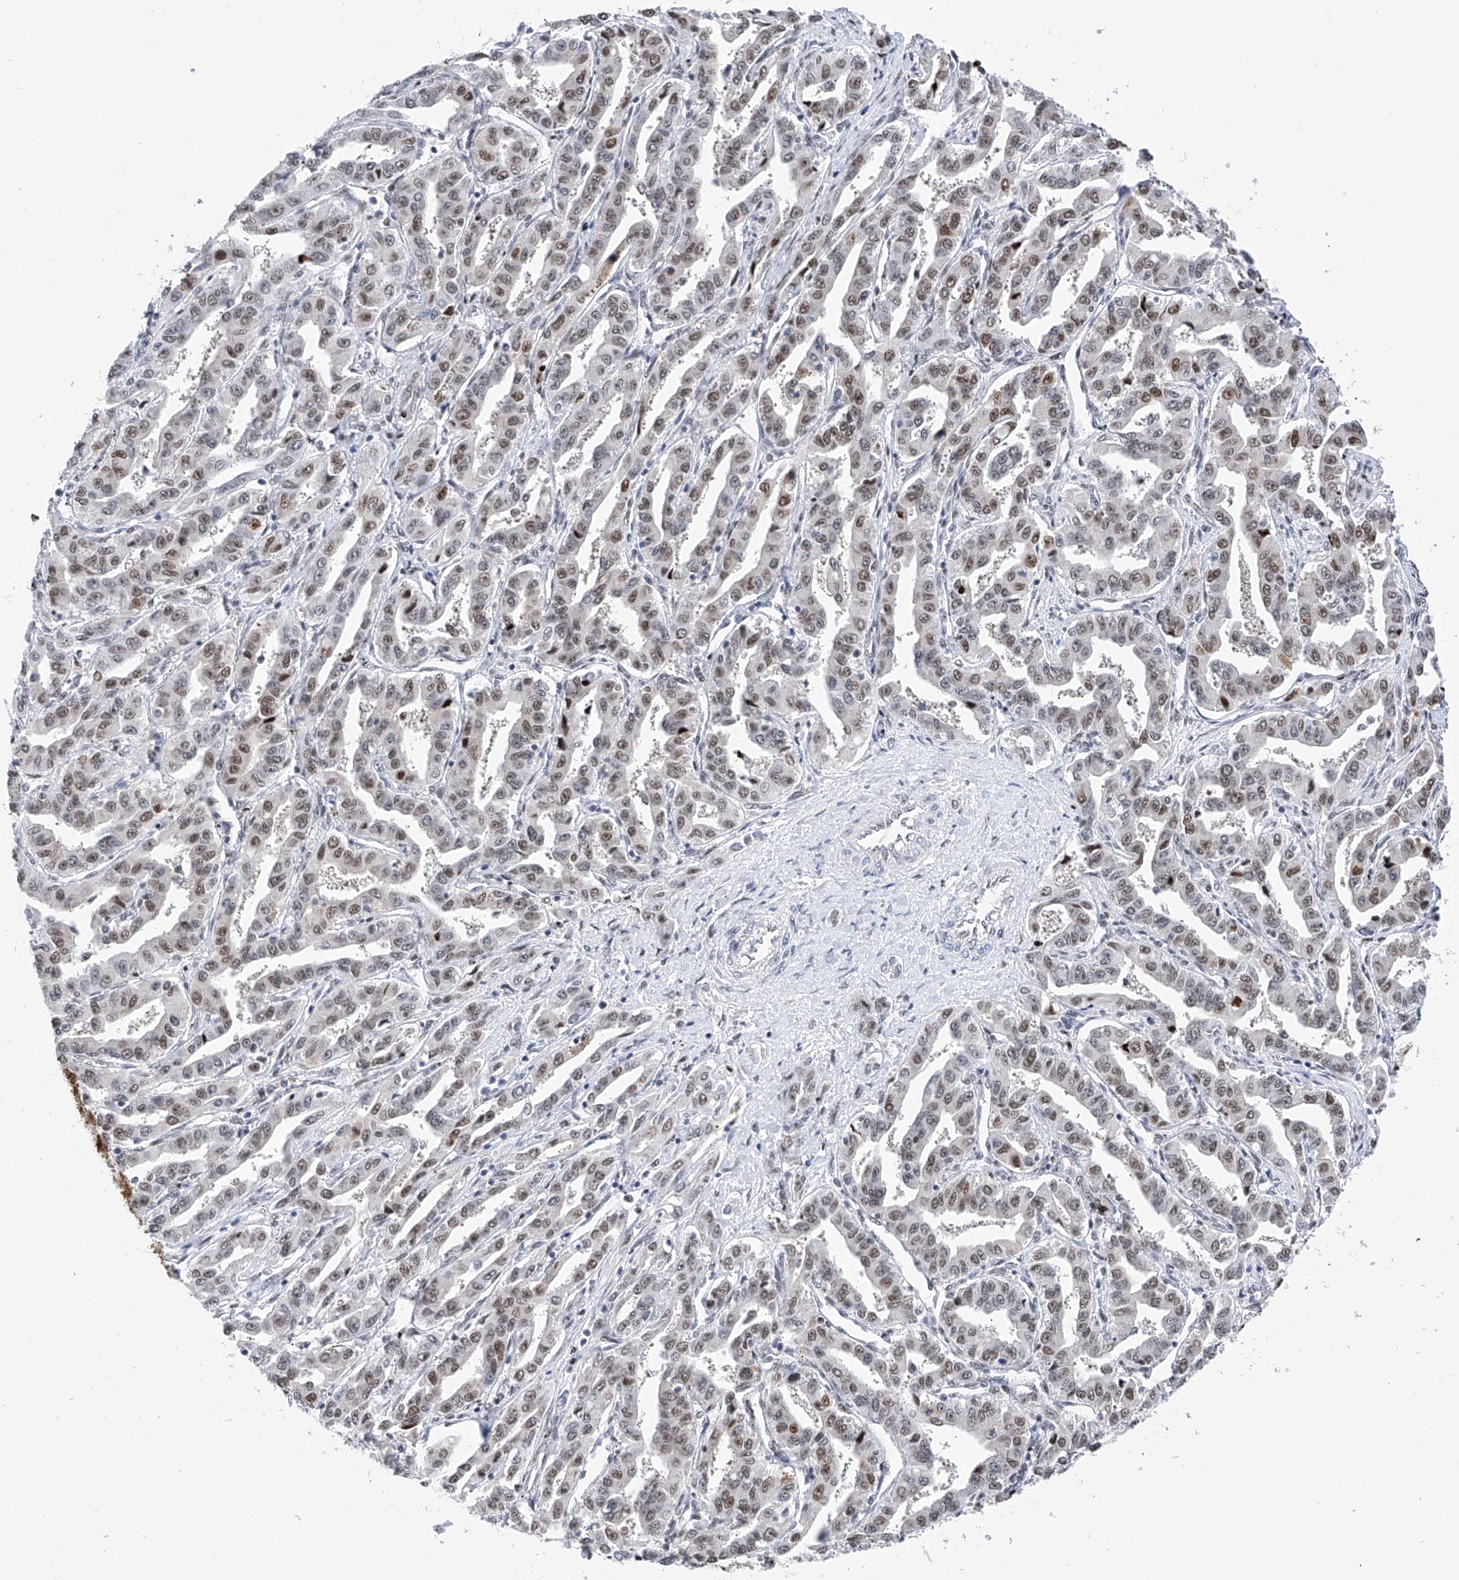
{"staining": {"intensity": "moderate", "quantity": "<25%", "location": "nuclear"}, "tissue": "liver cancer", "cell_type": "Tumor cells", "image_type": "cancer", "snomed": [{"axis": "morphology", "description": "Cholangiocarcinoma"}, {"axis": "topography", "description": "Liver"}], "caption": "Cholangiocarcinoma (liver) tissue displays moderate nuclear staining in about <25% of tumor cells Using DAB (3,3'-diaminobenzidine) (brown) and hematoxylin (blue) stains, captured at high magnification using brightfield microscopy.", "gene": "SRSF6", "patient": {"sex": "male", "age": 59}}